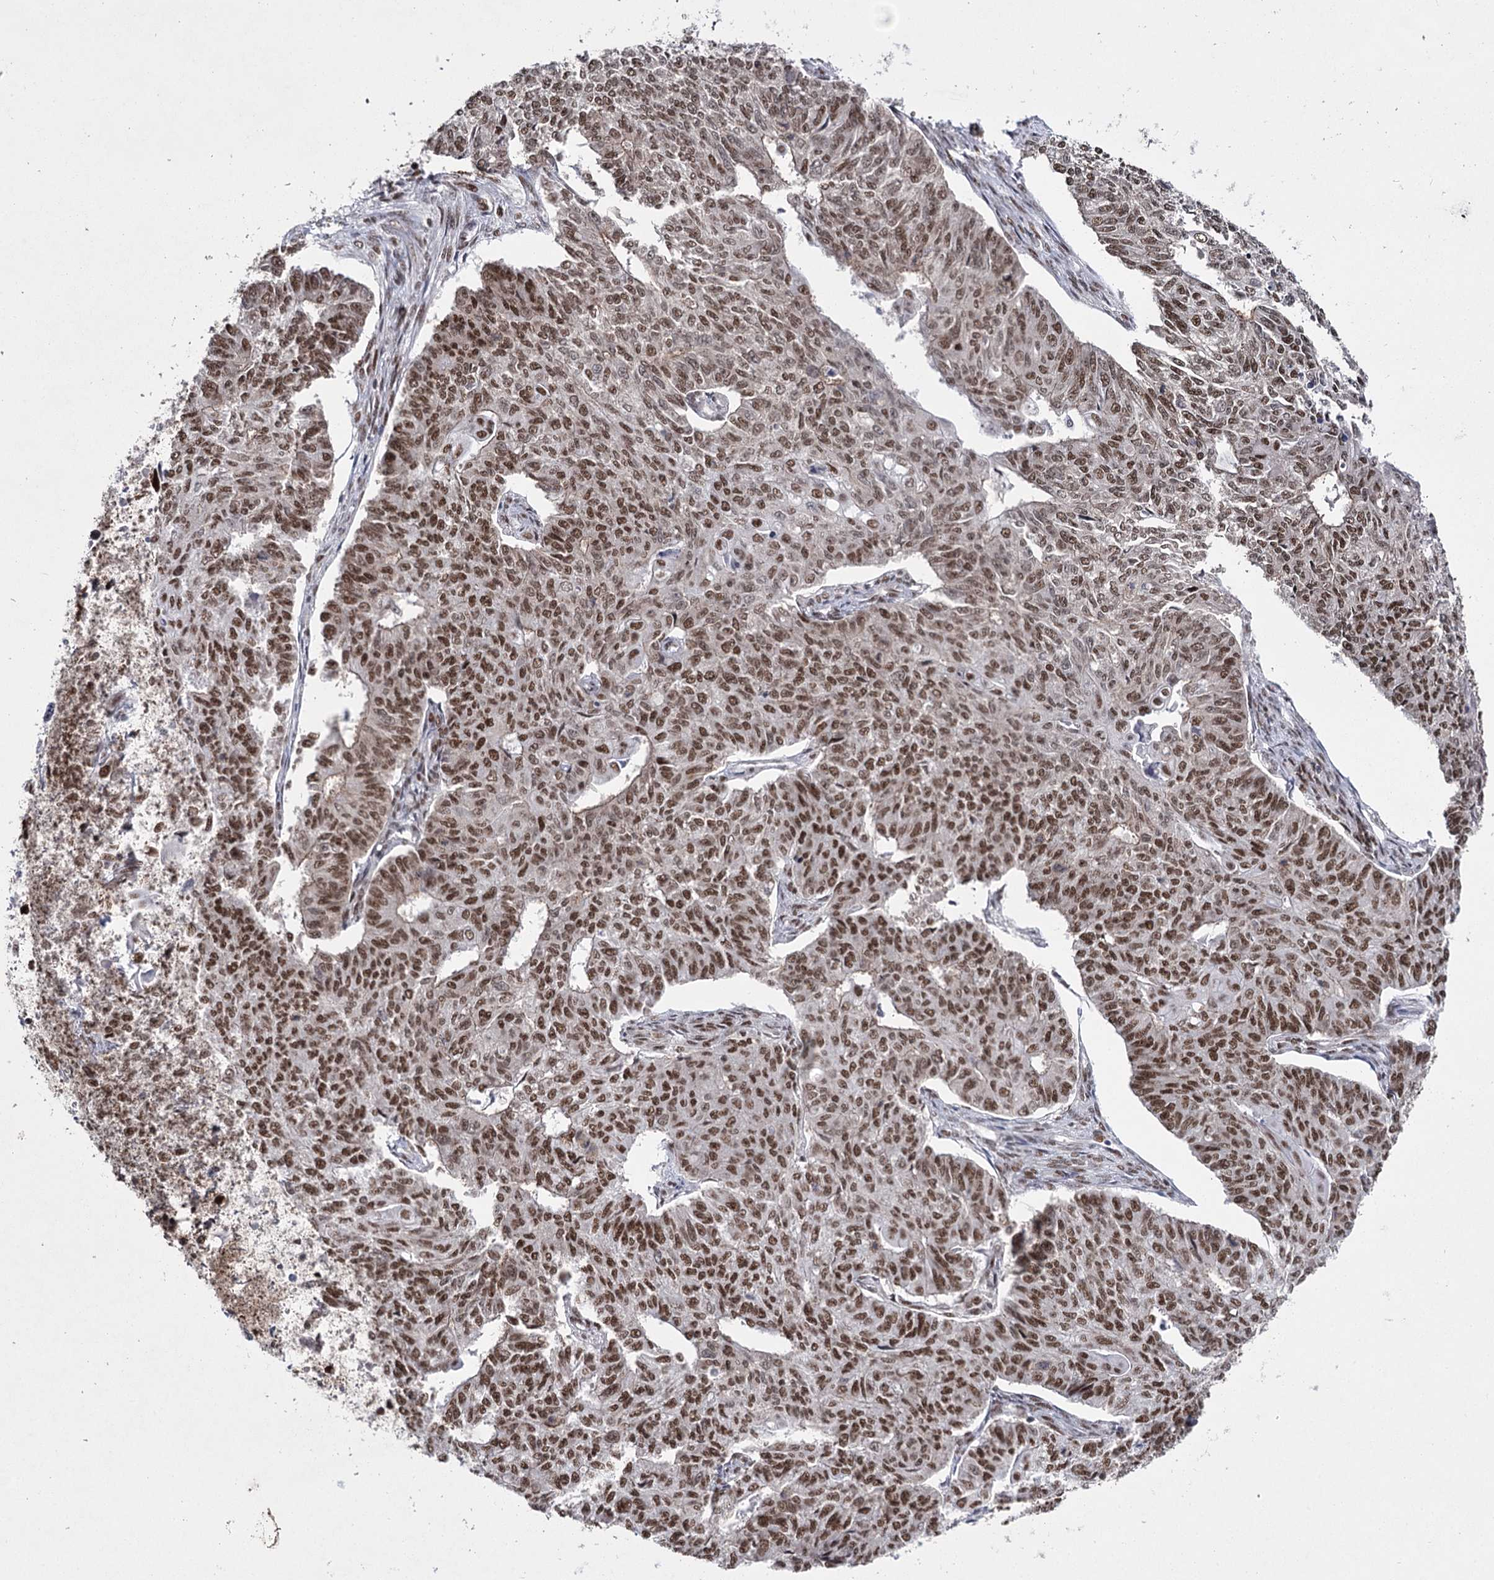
{"staining": {"intensity": "moderate", "quantity": ">75%", "location": "nuclear"}, "tissue": "endometrial cancer", "cell_type": "Tumor cells", "image_type": "cancer", "snomed": [{"axis": "morphology", "description": "Adenocarcinoma, NOS"}, {"axis": "topography", "description": "Endometrium"}], "caption": "Moderate nuclear staining for a protein is present in approximately >75% of tumor cells of endometrial adenocarcinoma using immunohistochemistry (IHC).", "gene": "SCAF8", "patient": {"sex": "female", "age": 32}}